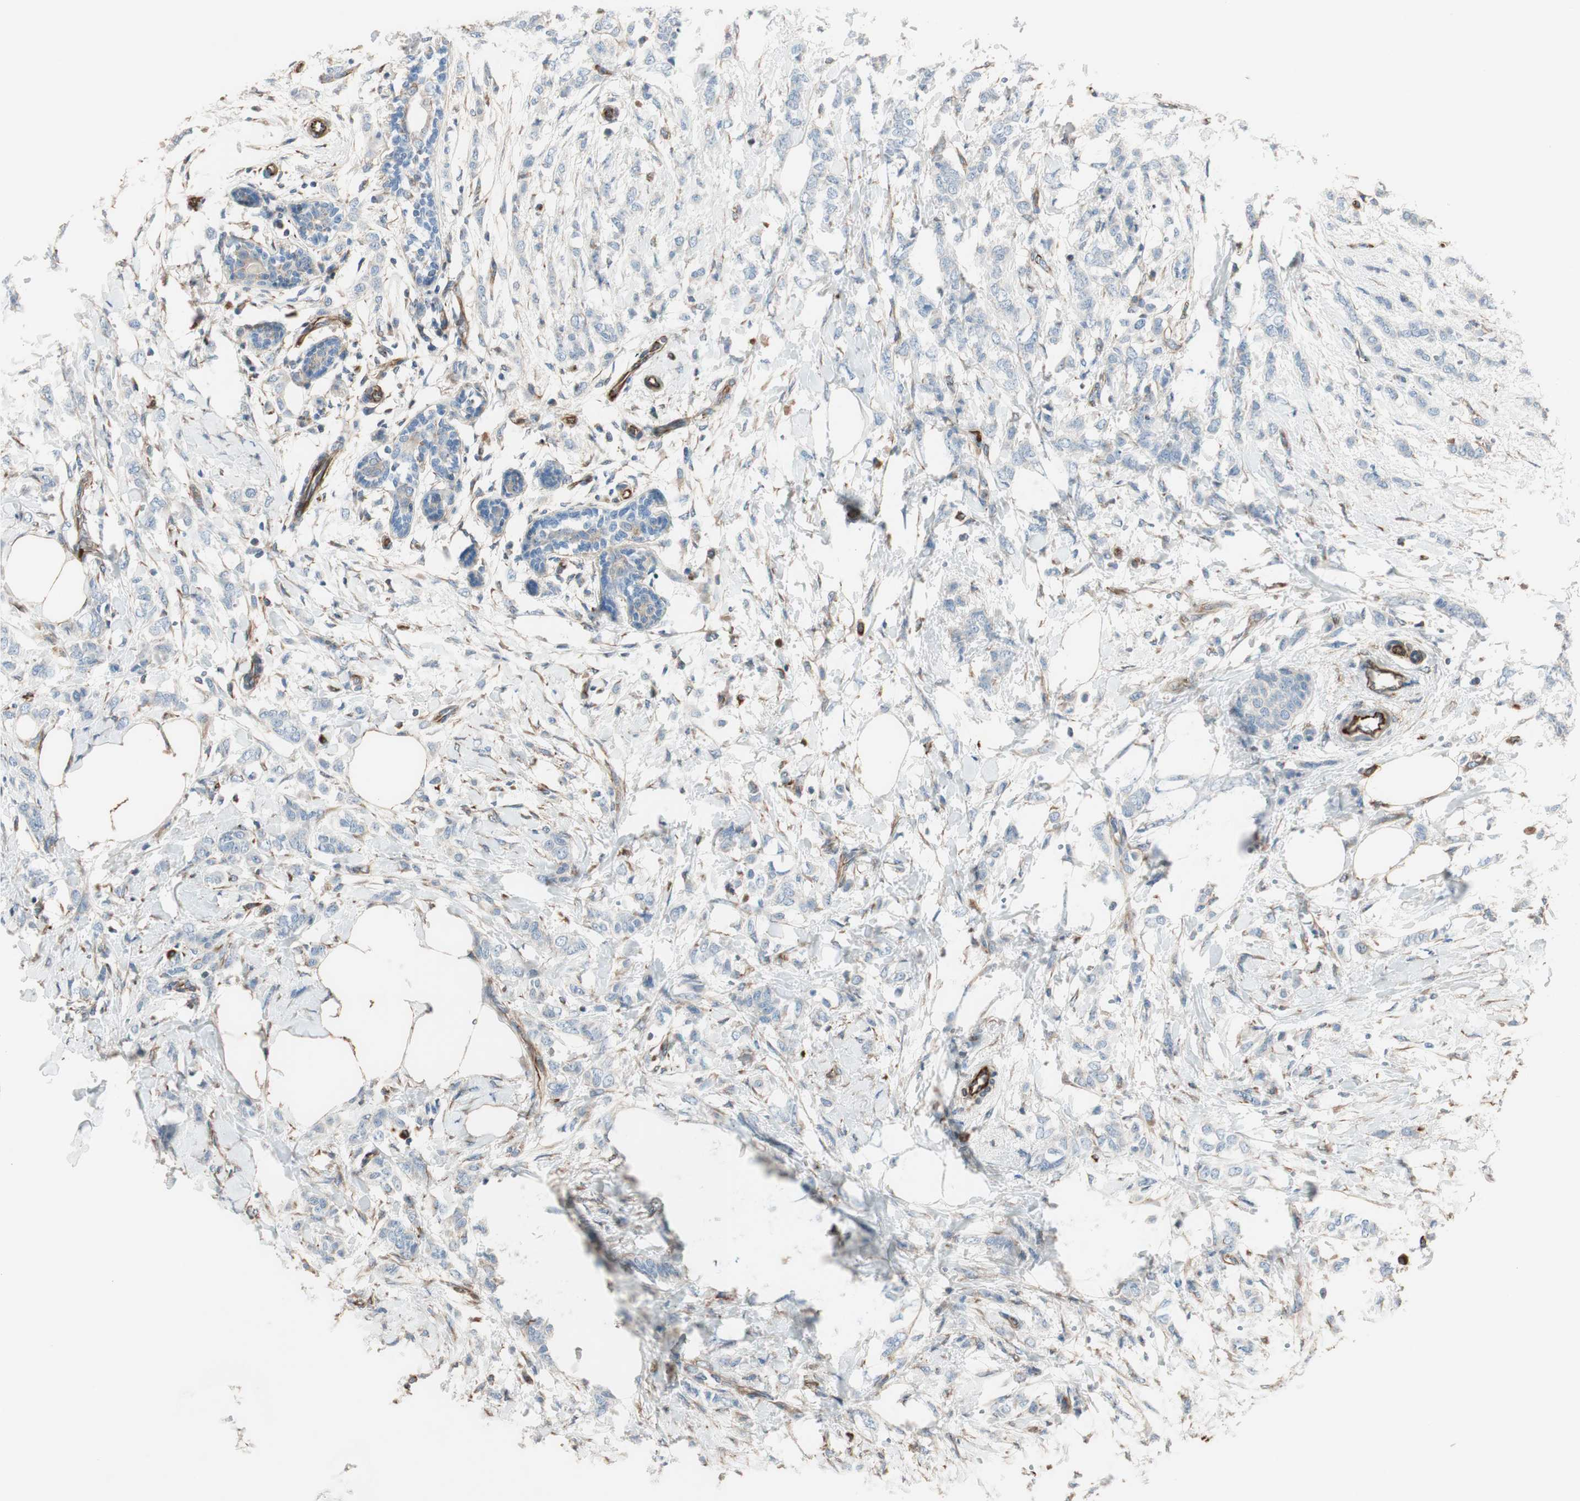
{"staining": {"intensity": "negative", "quantity": "none", "location": "none"}, "tissue": "breast cancer", "cell_type": "Tumor cells", "image_type": "cancer", "snomed": [{"axis": "morphology", "description": "Lobular carcinoma, in situ"}, {"axis": "morphology", "description": "Lobular carcinoma"}, {"axis": "topography", "description": "Breast"}], "caption": "IHC of human lobular carcinoma (breast) displays no staining in tumor cells.", "gene": "SRCIN1", "patient": {"sex": "female", "age": 41}}